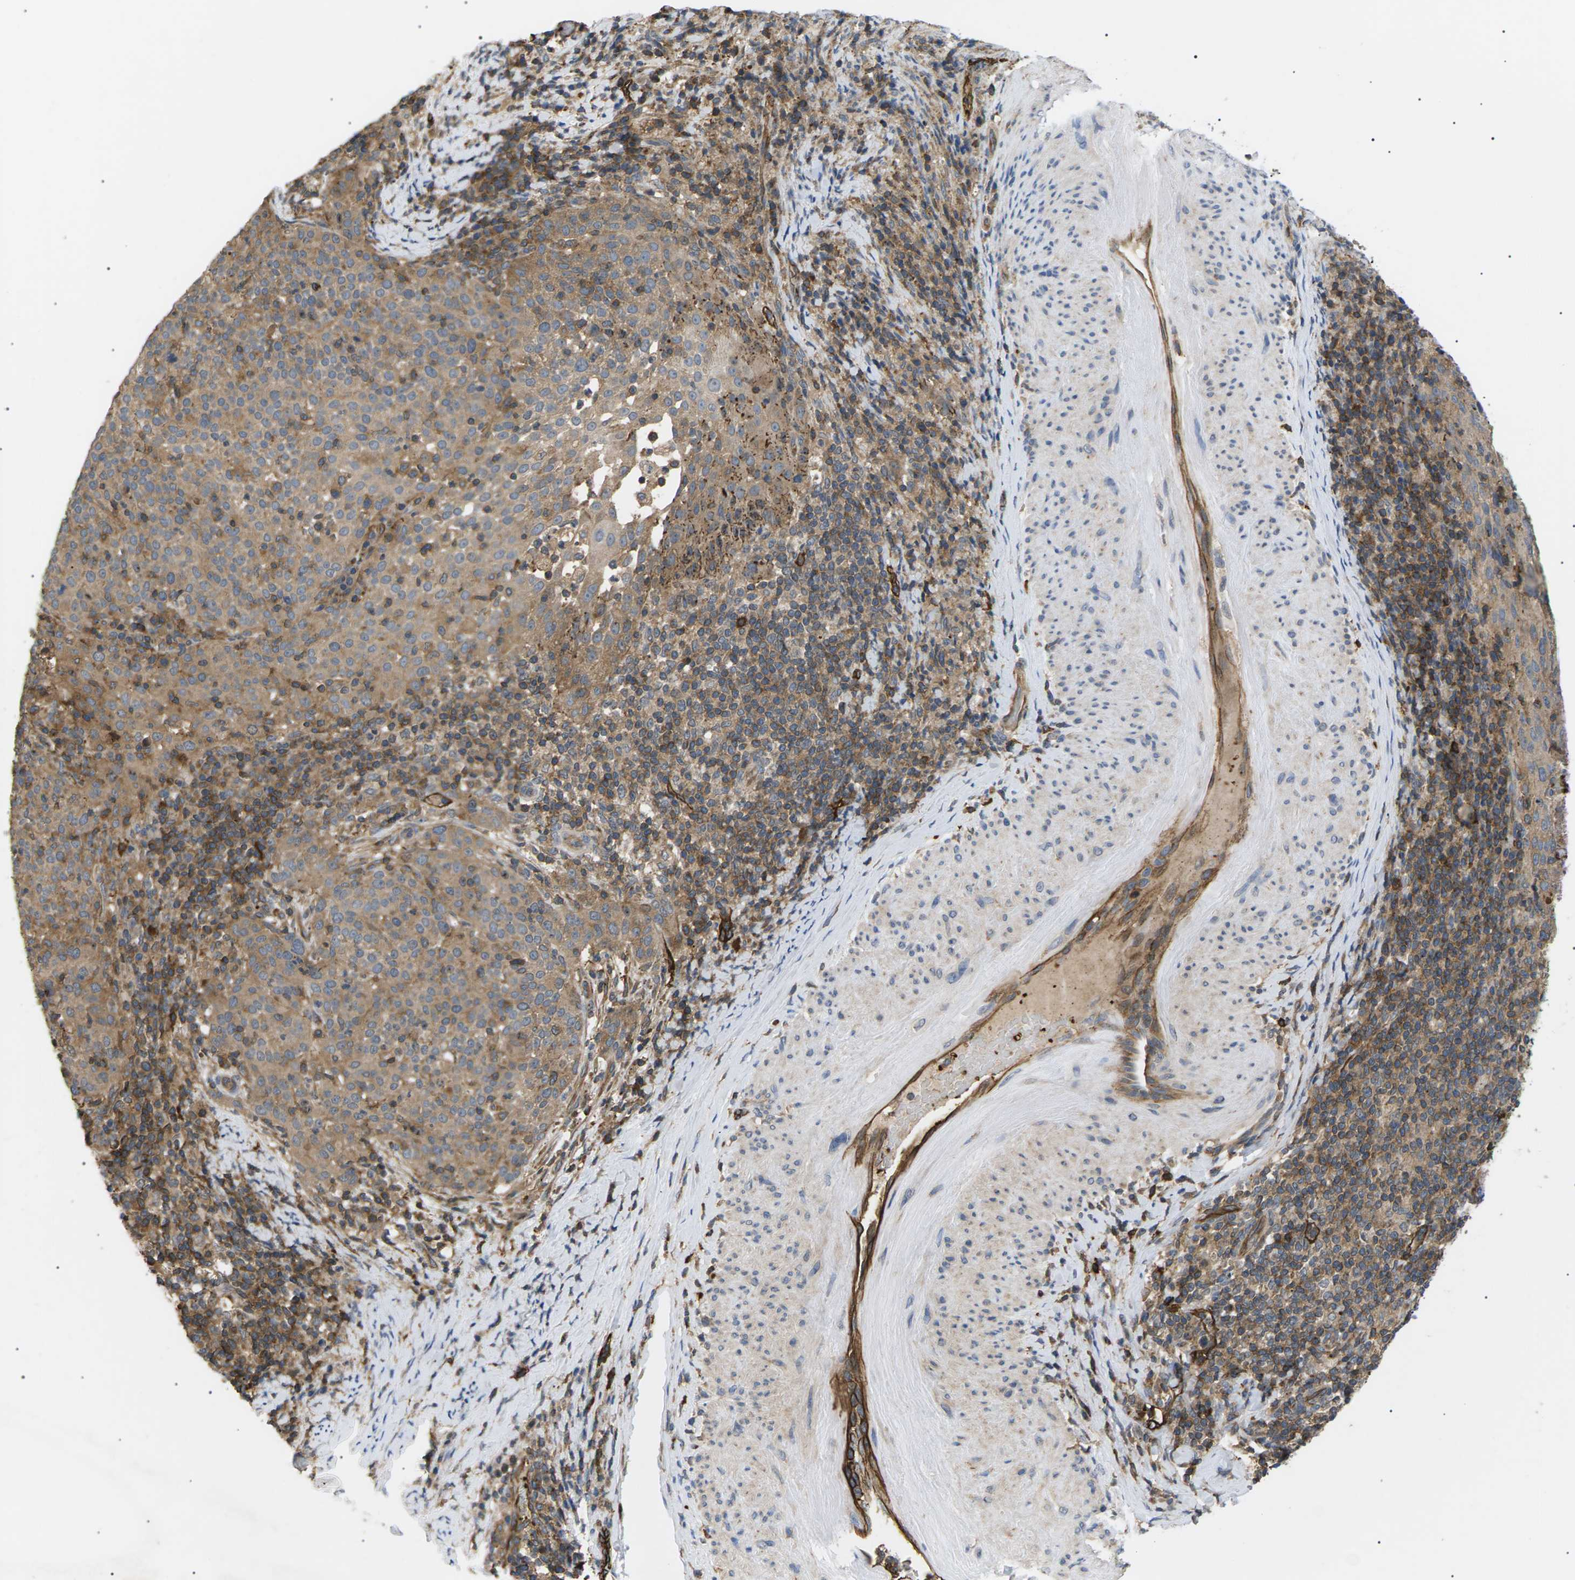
{"staining": {"intensity": "moderate", "quantity": ">75%", "location": "cytoplasmic/membranous"}, "tissue": "cervical cancer", "cell_type": "Tumor cells", "image_type": "cancer", "snomed": [{"axis": "morphology", "description": "Squamous cell carcinoma, NOS"}, {"axis": "topography", "description": "Cervix"}], "caption": "The immunohistochemical stain labels moderate cytoplasmic/membranous expression in tumor cells of squamous cell carcinoma (cervical) tissue.", "gene": "TMTC4", "patient": {"sex": "female", "age": 51}}